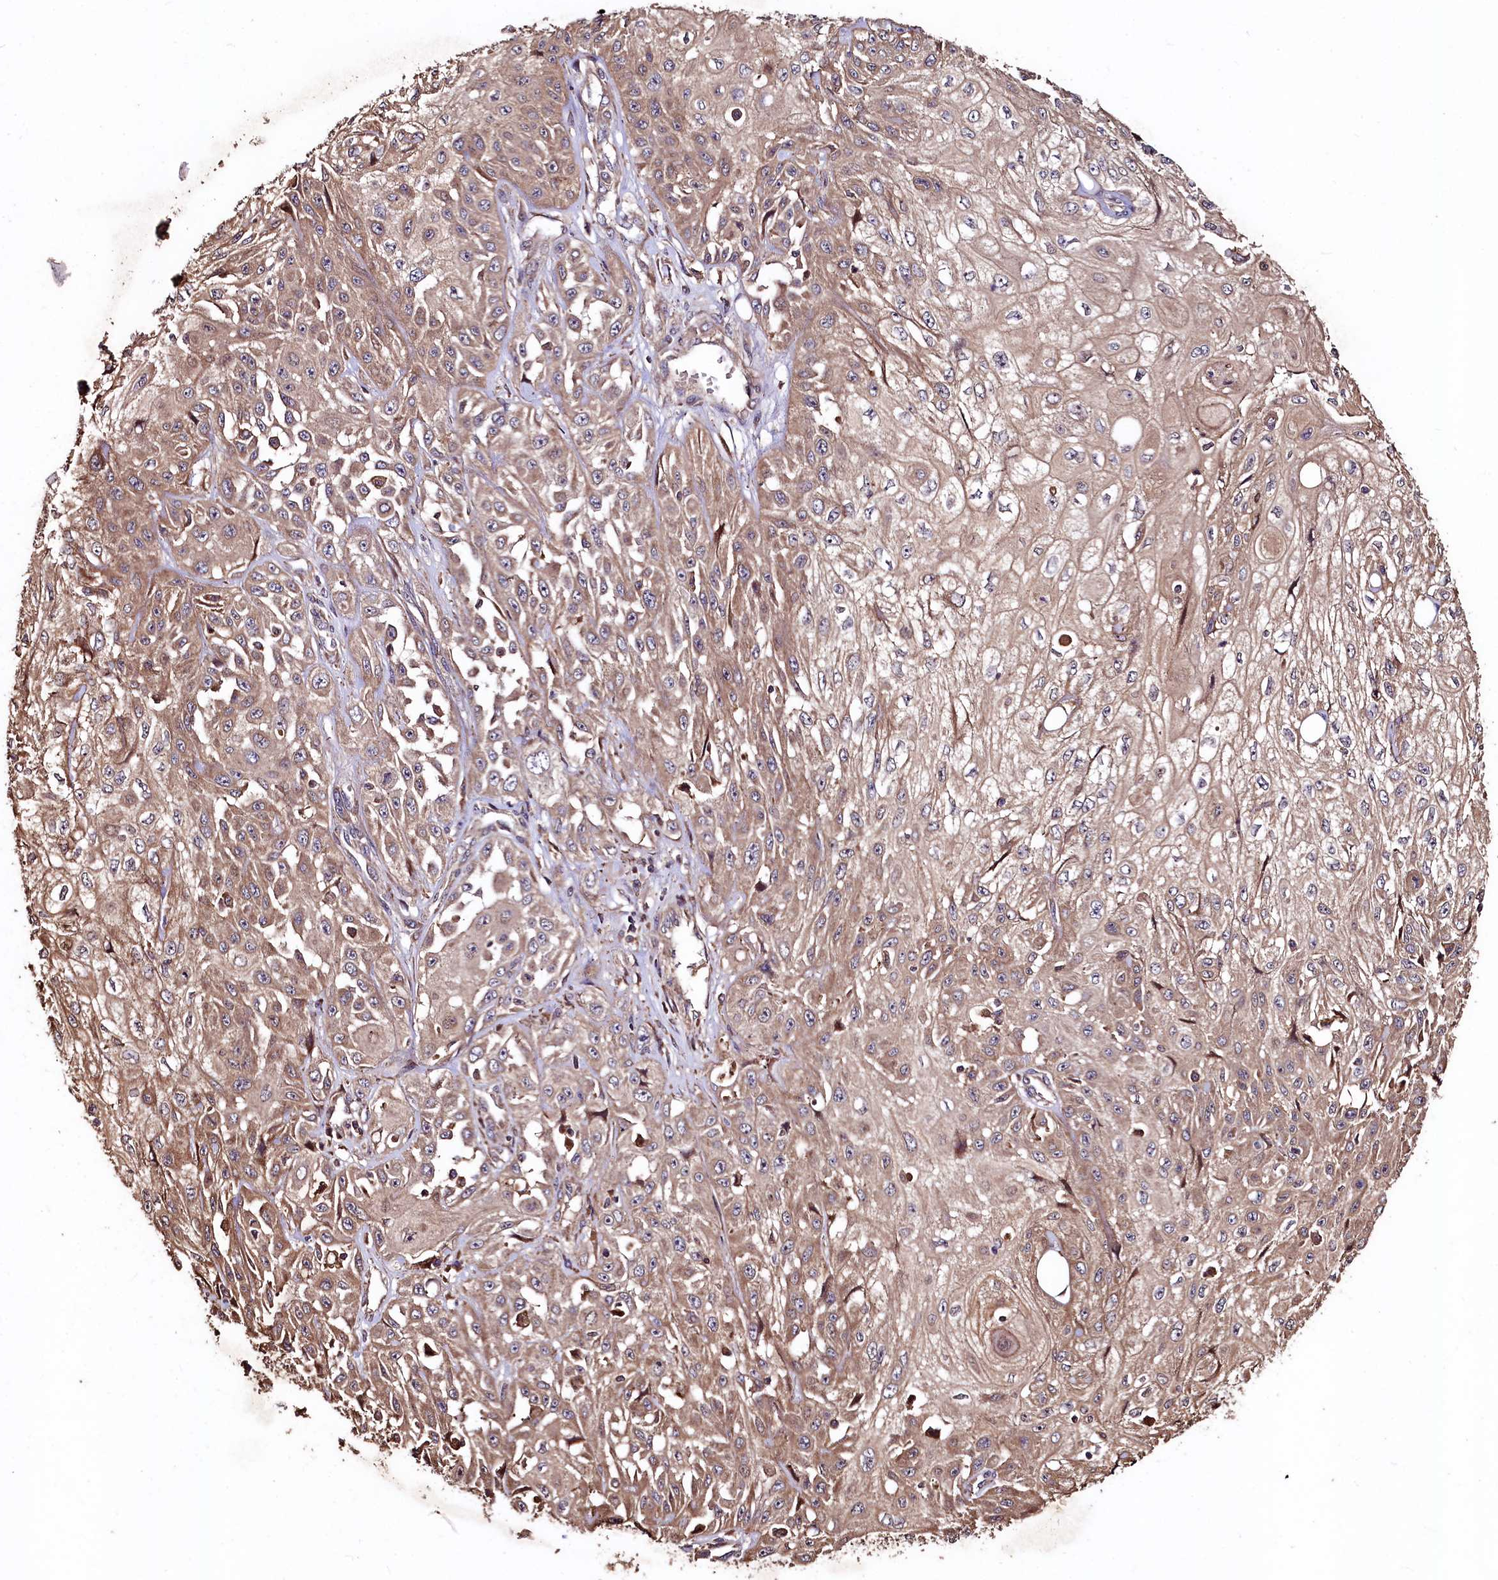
{"staining": {"intensity": "weak", "quantity": "25%-75%", "location": "cytoplasmic/membranous"}, "tissue": "skin cancer", "cell_type": "Tumor cells", "image_type": "cancer", "snomed": [{"axis": "morphology", "description": "Squamous cell carcinoma, NOS"}, {"axis": "morphology", "description": "Squamous cell carcinoma, metastatic, NOS"}, {"axis": "topography", "description": "Skin"}, {"axis": "topography", "description": "Lymph node"}], "caption": "An immunohistochemistry photomicrograph of tumor tissue is shown. Protein staining in brown labels weak cytoplasmic/membranous positivity in skin metastatic squamous cell carcinoma within tumor cells. Nuclei are stained in blue.", "gene": "TMEM98", "patient": {"sex": "male", "age": 75}}